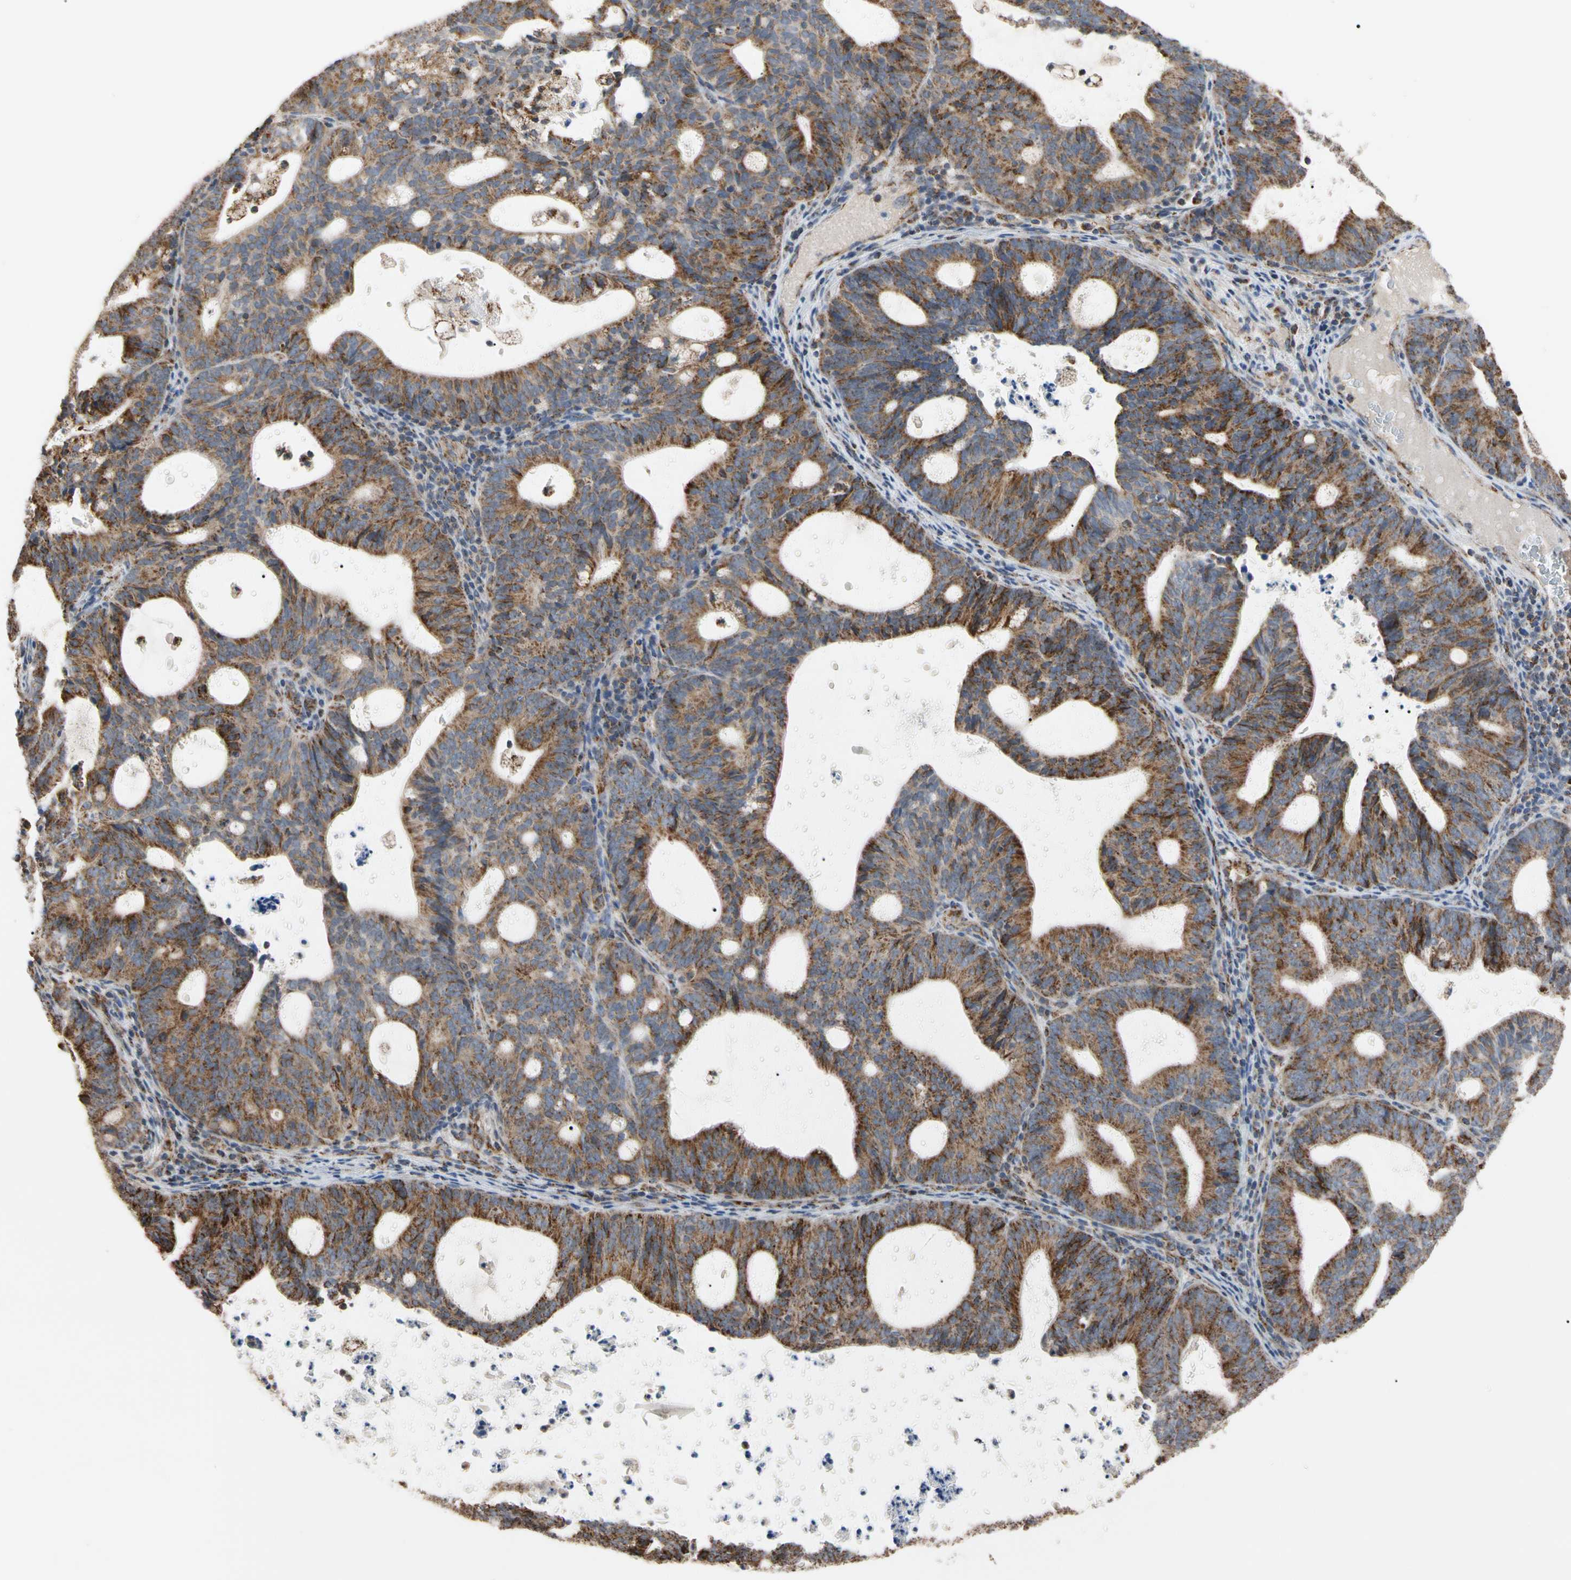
{"staining": {"intensity": "strong", "quantity": ">75%", "location": "cytoplasmic/membranous"}, "tissue": "endometrial cancer", "cell_type": "Tumor cells", "image_type": "cancer", "snomed": [{"axis": "morphology", "description": "Adenocarcinoma, NOS"}, {"axis": "topography", "description": "Uterus"}], "caption": "Immunohistochemical staining of human adenocarcinoma (endometrial) reveals high levels of strong cytoplasmic/membranous expression in approximately >75% of tumor cells.", "gene": "FAM110B", "patient": {"sex": "female", "age": 83}}